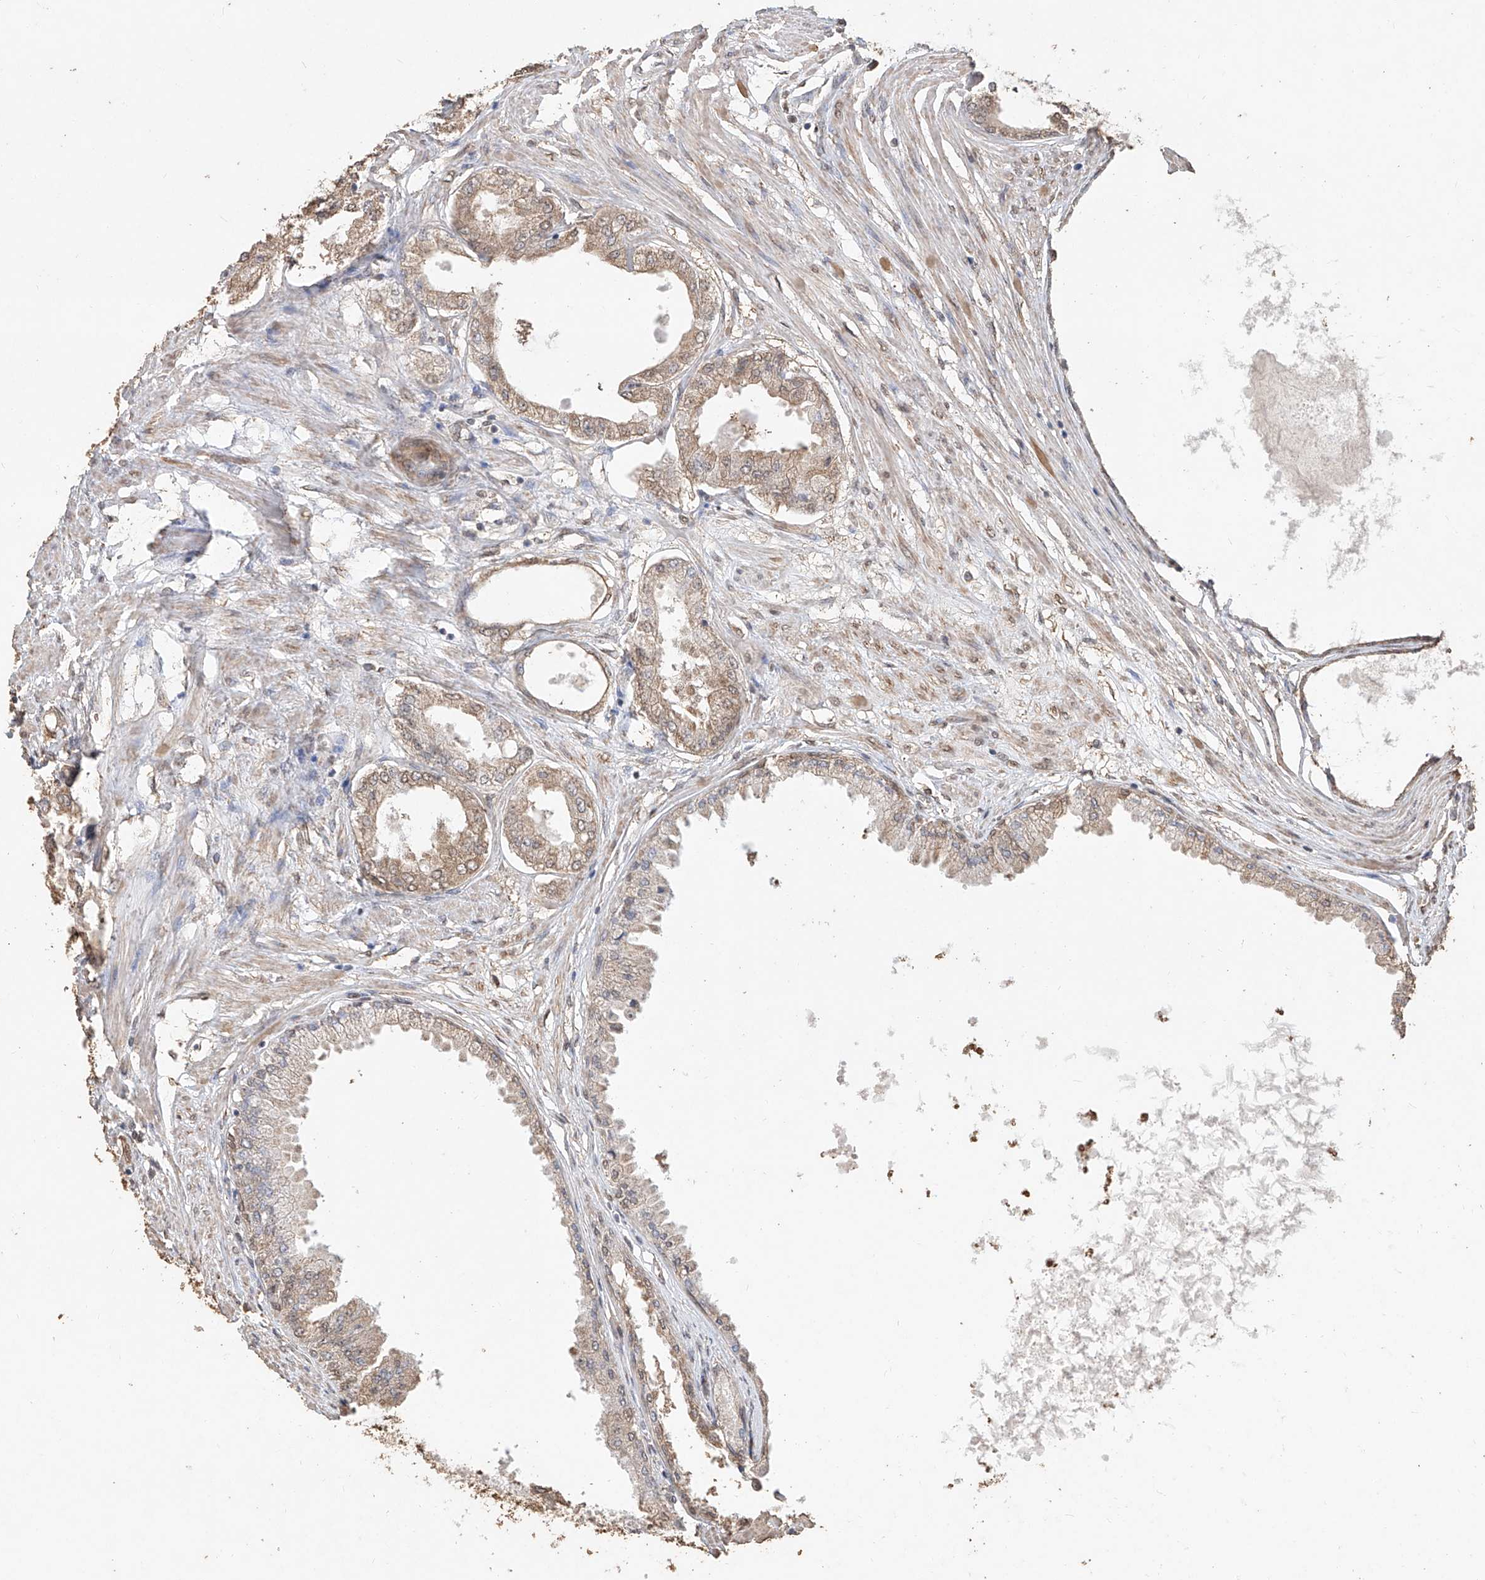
{"staining": {"intensity": "moderate", "quantity": "25%-75%", "location": "cytoplasmic/membranous,nuclear"}, "tissue": "prostate cancer", "cell_type": "Tumor cells", "image_type": "cancer", "snomed": [{"axis": "morphology", "description": "Adenocarcinoma, Low grade"}, {"axis": "topography", "description": "Prostate"}], "caption": "High-power microscopy captured an immunohistochemistry (IHC) micrograph of prostate cancer, revealing moderate cytoplasmic/membranous and nuclear positivity in approximately 25%-75% of tumor cells.", "gene": "ELOVL1", "patient": {"sex": "male", "age": 63}}